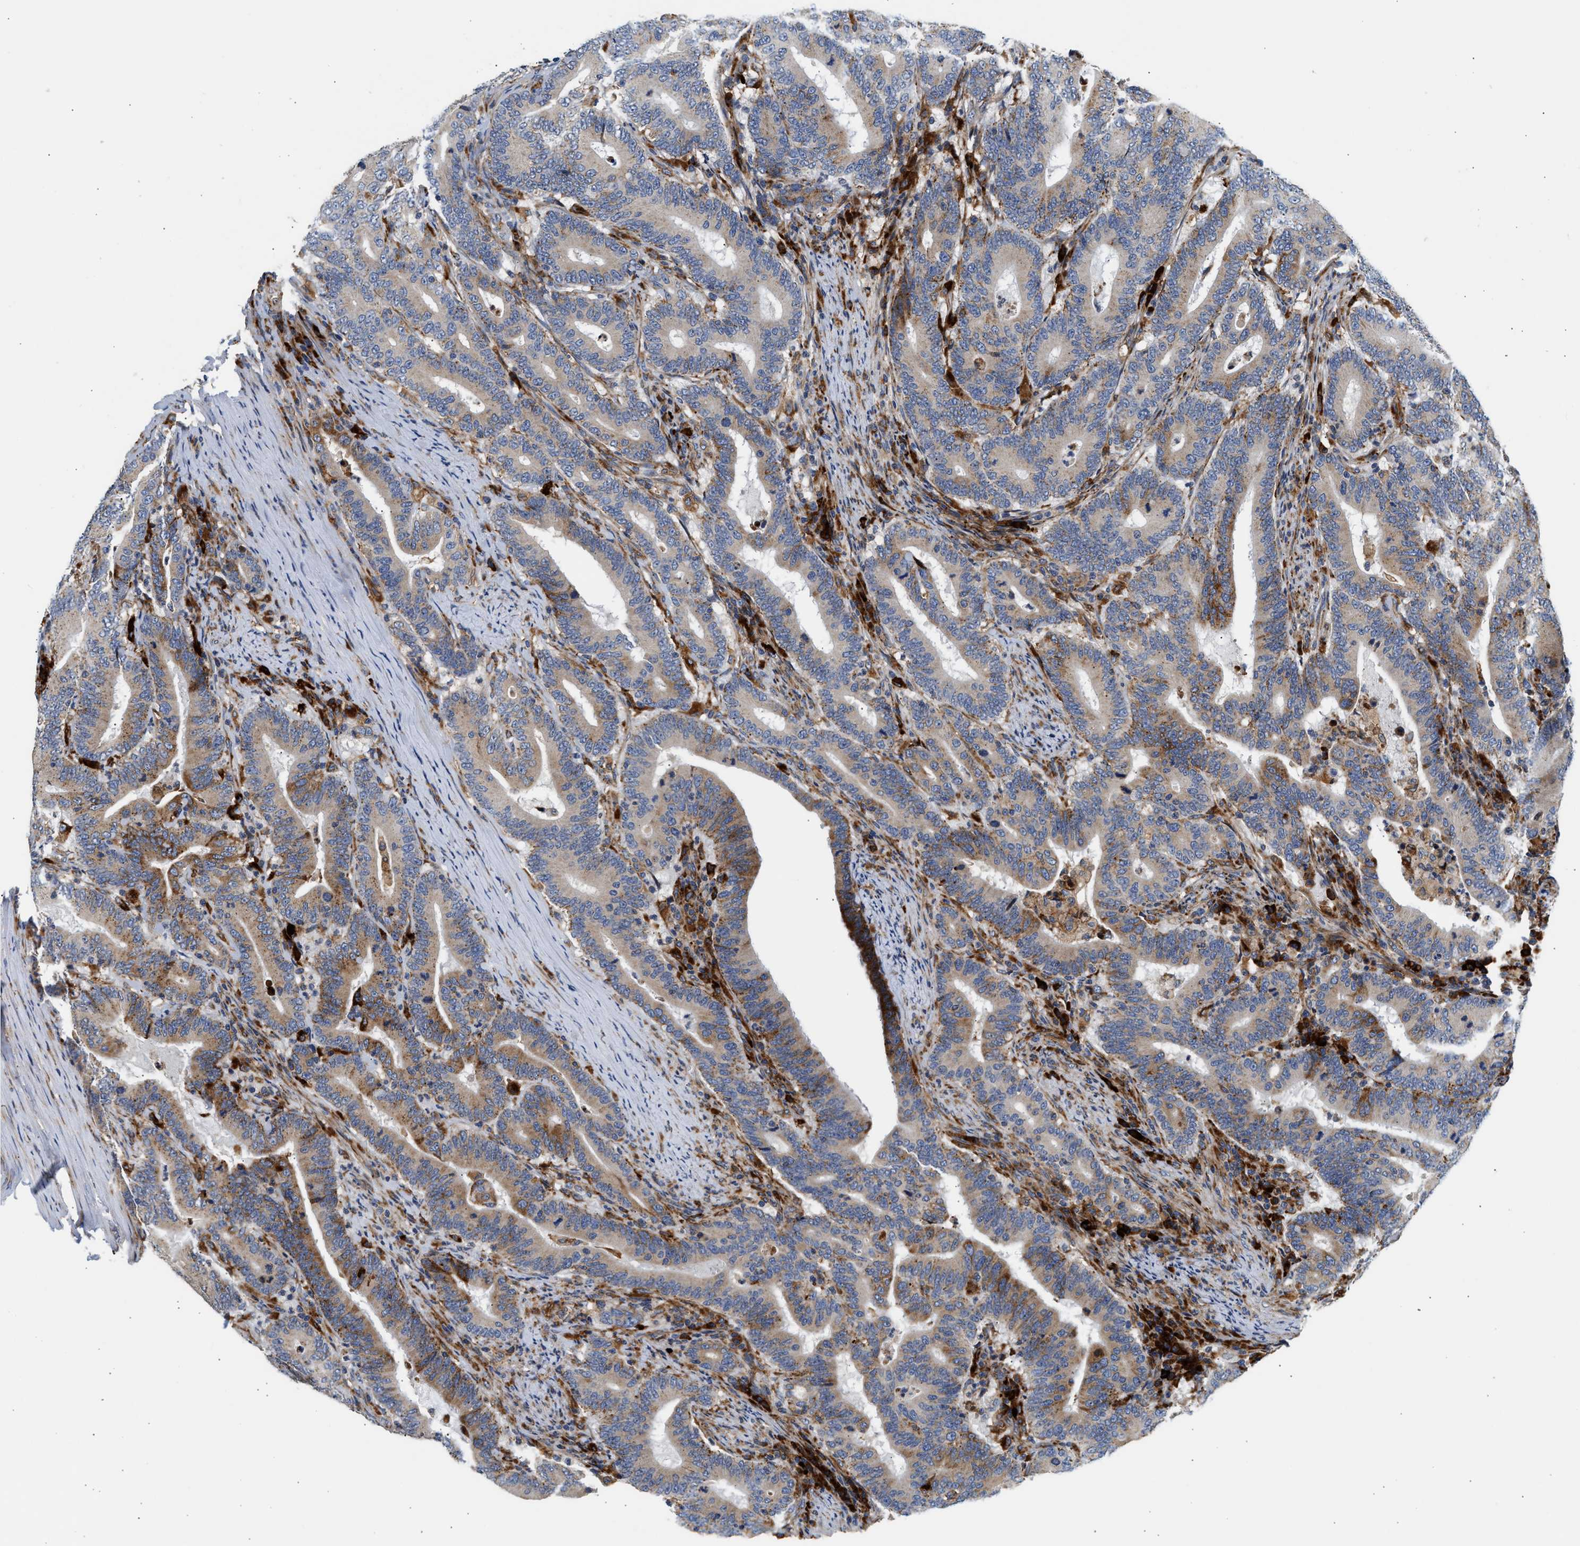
{"staining": {"intensity": "moderate", "quantity": ">75%", "location": "cytoplasmic/membranous"}, "tissue": "colorectal cancer", "cell_type": "Tumor cells", "image_type": "cancer", "snomed": [{"axis": "morphology", "description": "Adenocarcinoma, NOS"}, {"axis": "topography", "description": "Colon"}], "caption": "High-power microscopy captured an IHC micrograph of adenocarcinoma (colorectal), revealing moderate cytoplasmic/membranous expression in about >75% of tumor cells. (DAB (3,3'-diaminobenzidine) IHC with brightfield microscopy, high magnification).", "gene": "AMZ1", "patient": {"sex": "female", "age": 66}}